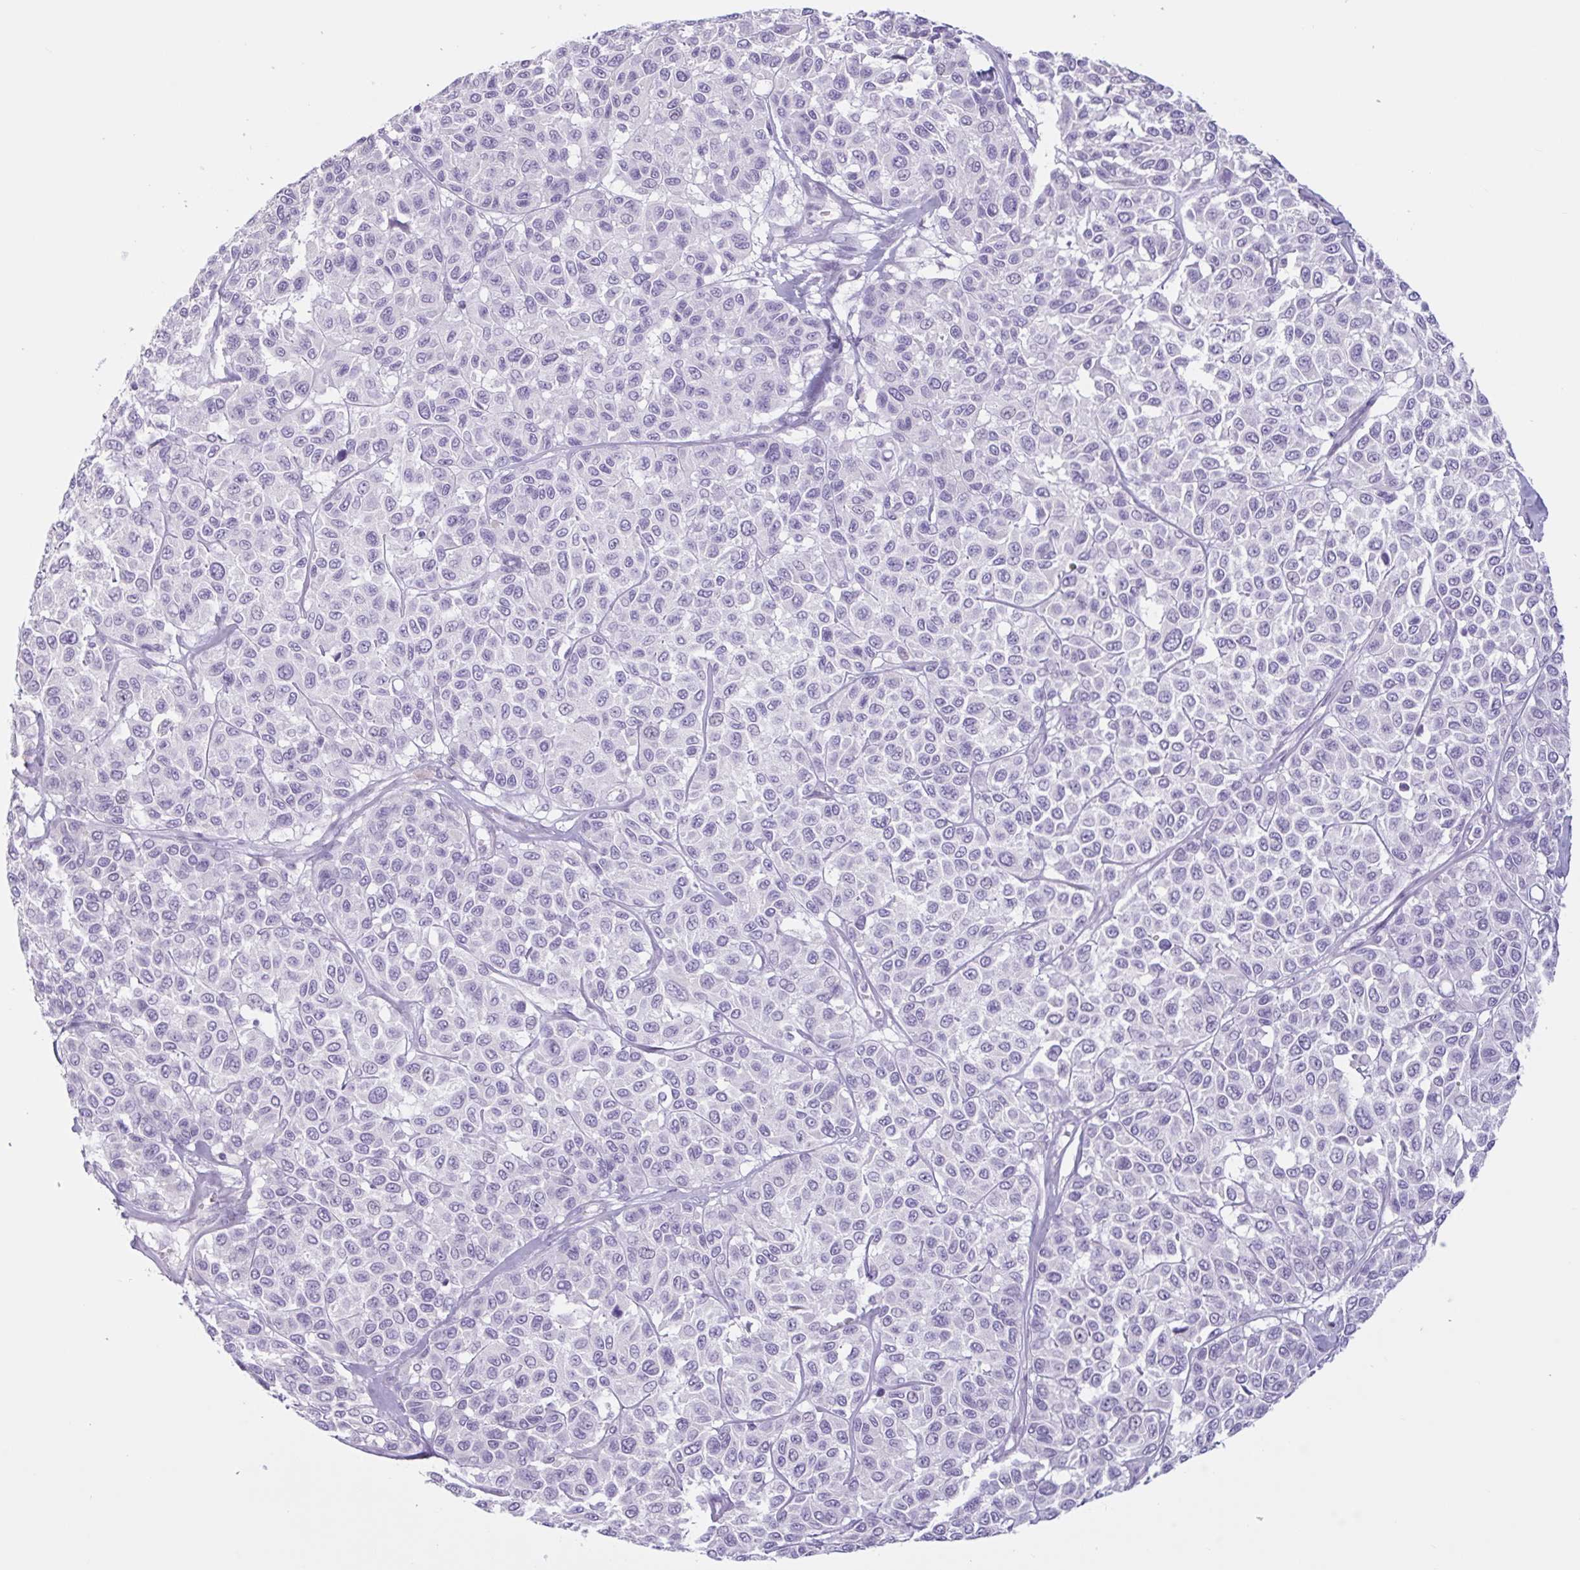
{"staining": {"intensity": "negative", "quantity": "none", "location": "none"}, "tissue": "melanoma", "cell_type": "Tumor cells", "image_type": "cancer", "snomed": [{"axis": "morphology", "description": "Malignant melanoma, NOS"}, {"axis": "topography", "description": "Skin"}], "caption": "Protein analysis of melanoma exhibits no significant positivity in tumor cells.", "gene": "CTSE", "patient": {"sex": "female", "age": 66}}